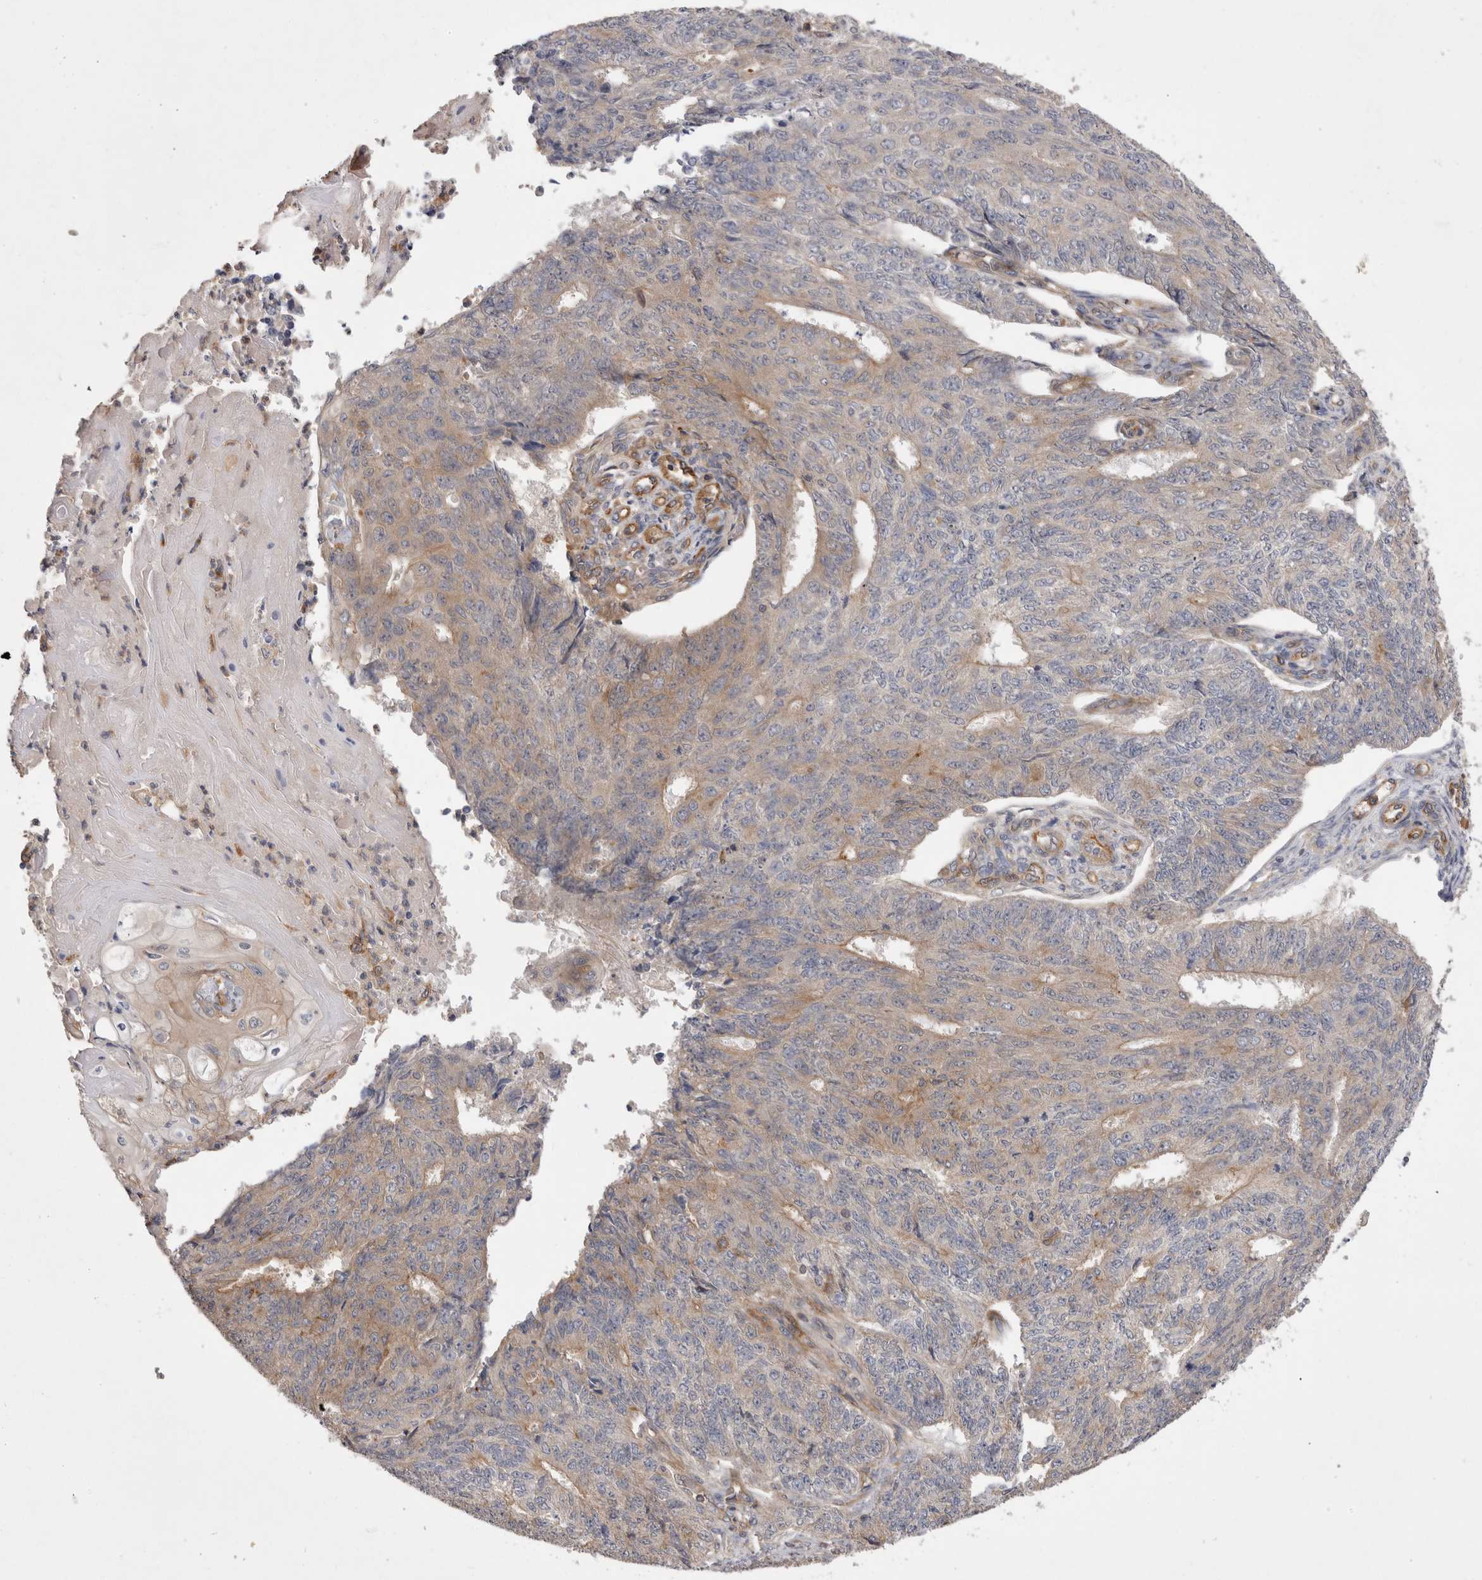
{"staining": {"intensity": "weak", "quantity": "25%-75%", "location": "cytoplasmic/membranous"}, "tissue": "endometrial cancer", "cell_type": "Tumor cells", "image_type": "cancer", "snomed": [{"axis": "morphology", "description": "Adenocarcinoma, NOS"}, {"axis": "topography", "description": "Endometrium"}], "caption": "The image displays staining of endometrial adenocarcinoma, revealing weak cytoplasmic/membranous protein staining (brown color) within tumor cells.", "gene": "BNIP2", "patient": {"sex": "female", "age": 32}}